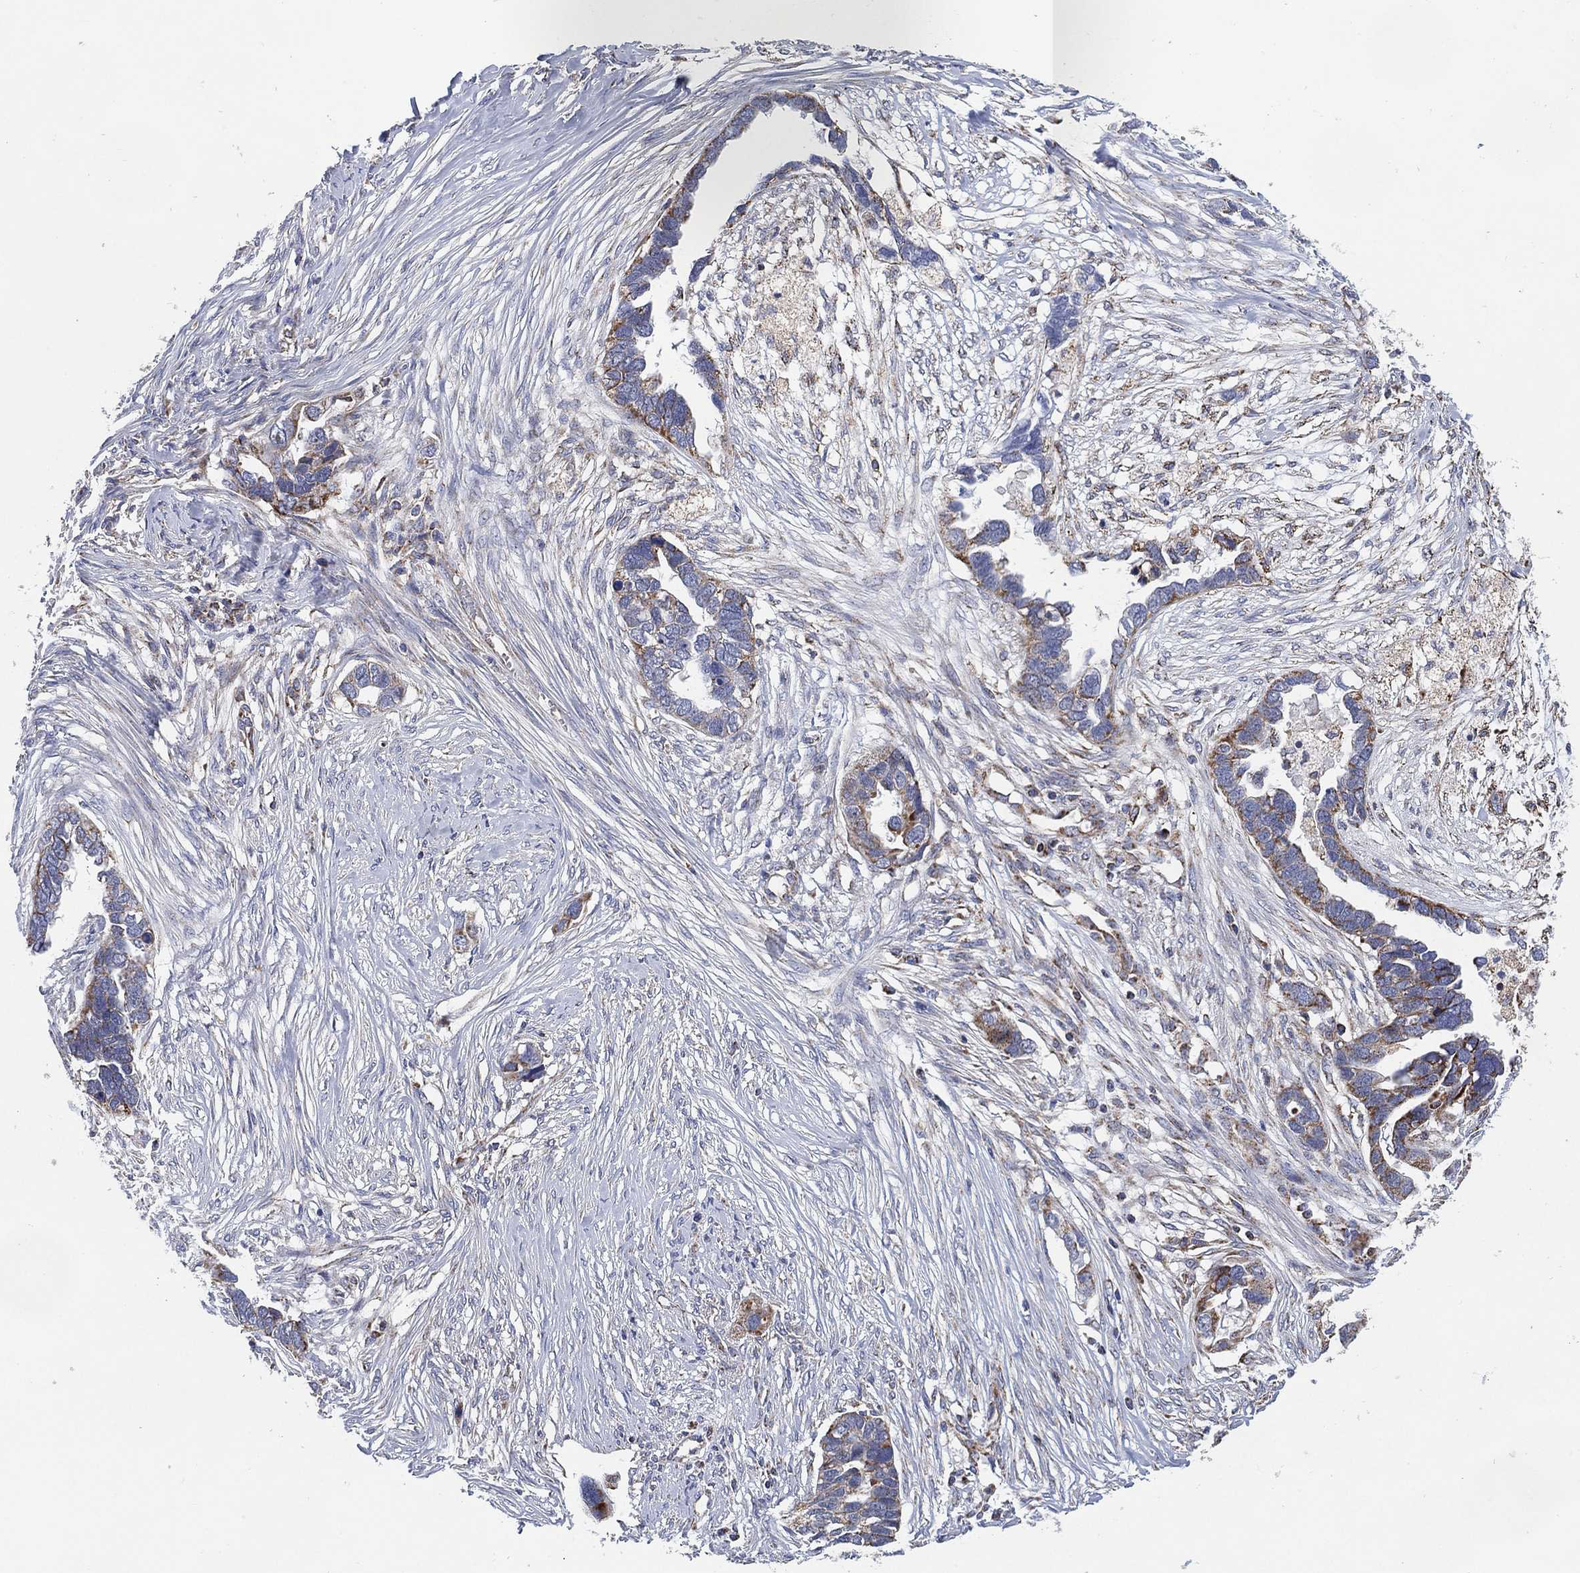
{"staining": {"intensity": "moderate", "quantity": "<25%", "location": "cytoplasmic/membranous"}, "tissue": "ovarian cancer", "cell_type": "Tumor cells", "image_type": "cancer", "snomed": [{"axis": "morphology", "description": "Cystadenocarcinoma, serous, NOS"}, {"axis": "topography", "description": "Ovary"}], "caption": "Serous cystadenocarcinoma (ovarian) stained with a brown dye exhibits moderate cytoplasmic/membranous positive positivity in approximately <25% of tumor cells.", "gene": "GCAT", "patient": {"sex": "female", "age": 54}}